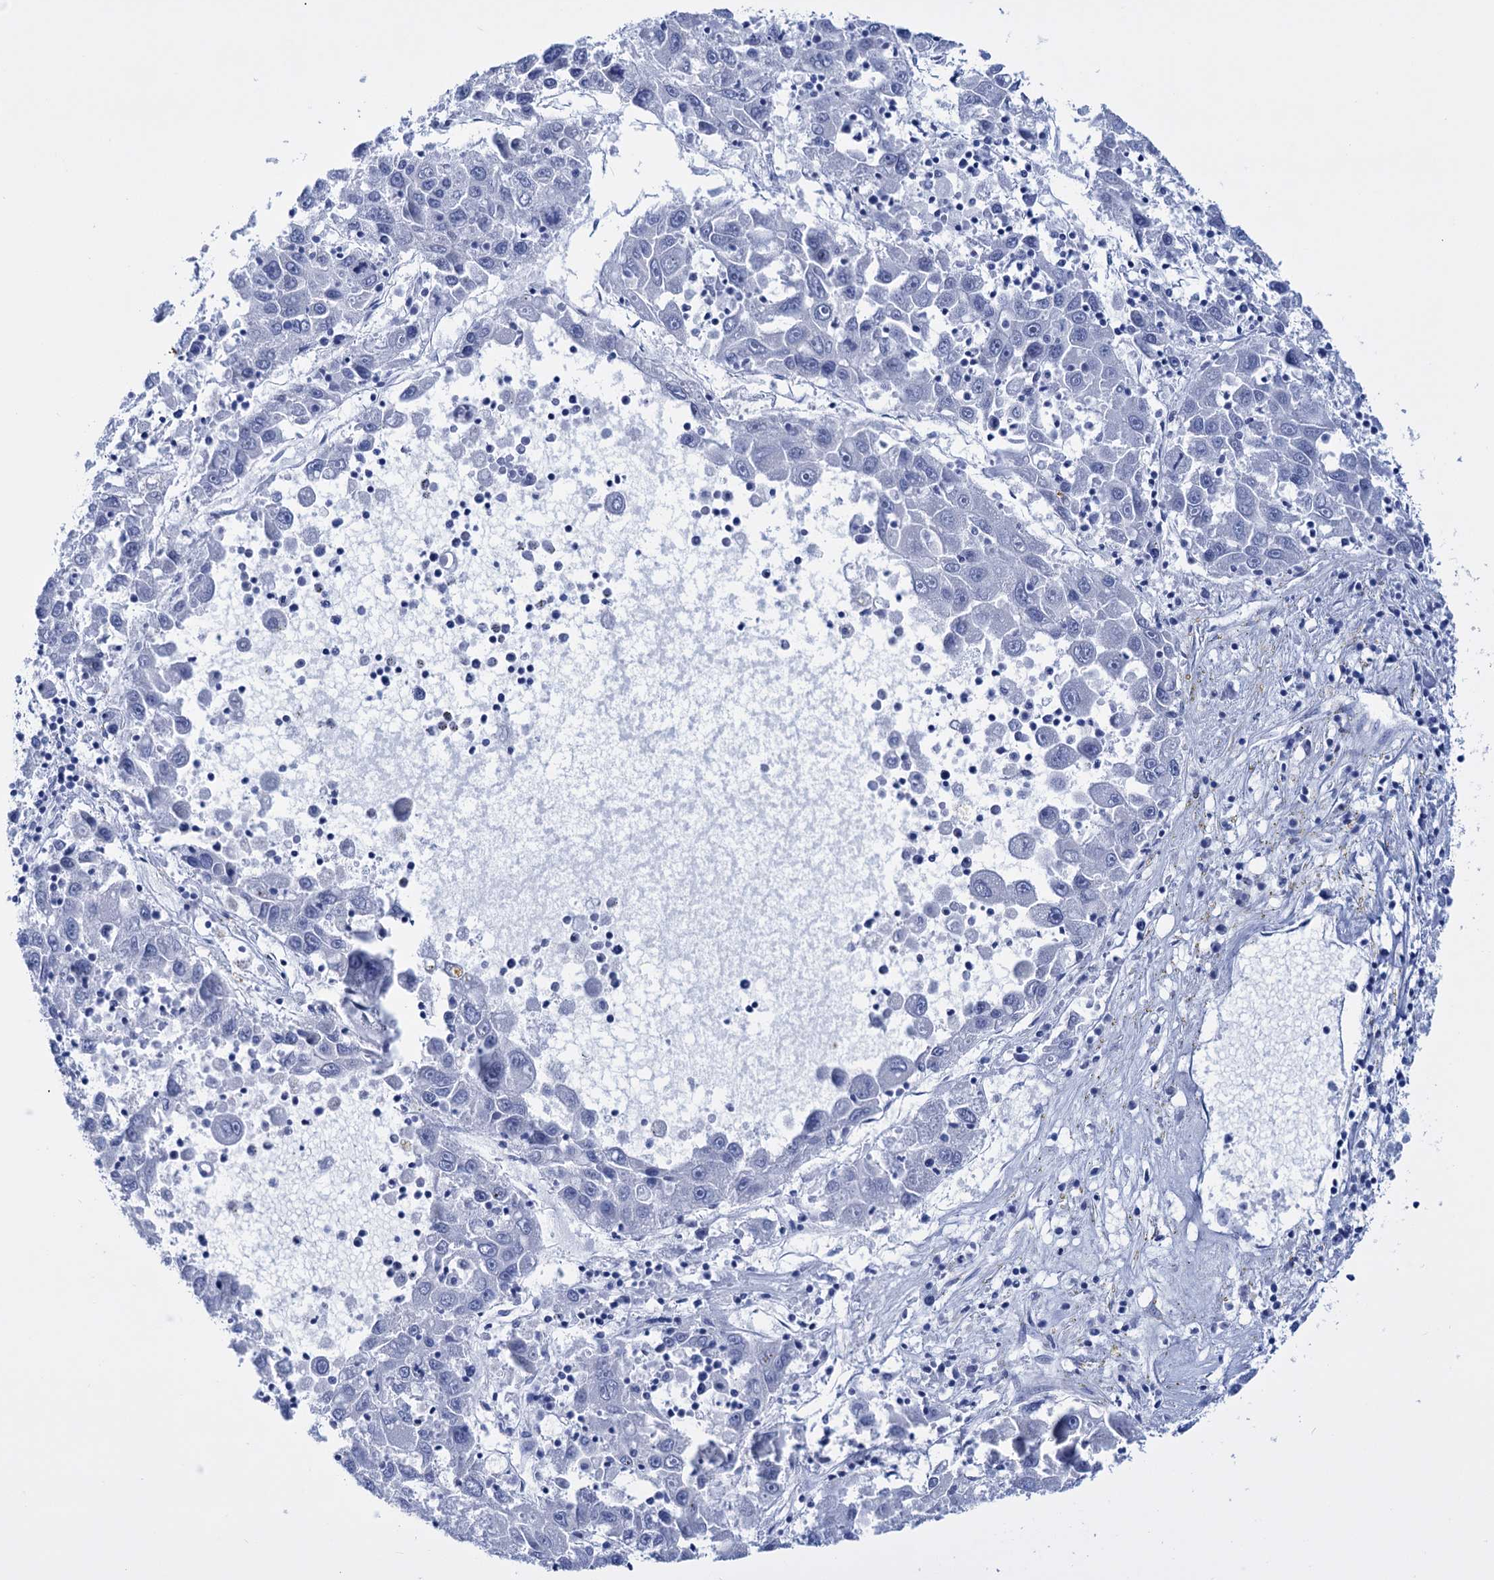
{"staining": {"intensity": "negative", "quantity": "none", "location": "none"}, "tissue": "liver cancer", "cell_type": "Tumor cells", "image_type": "cancer", "snomed": [{"axis": "morphology", "description": "Carcinoma, Hepatocellular, NOS"}, {"axis": "topography", "description": "Liver"}], "caption": "A photomicrograph of human liver hepatocellular carcinoma is negative for staining in tumor cells.", "gene": "FBXW12", "patient": {"sex": "male", "age": 49}}